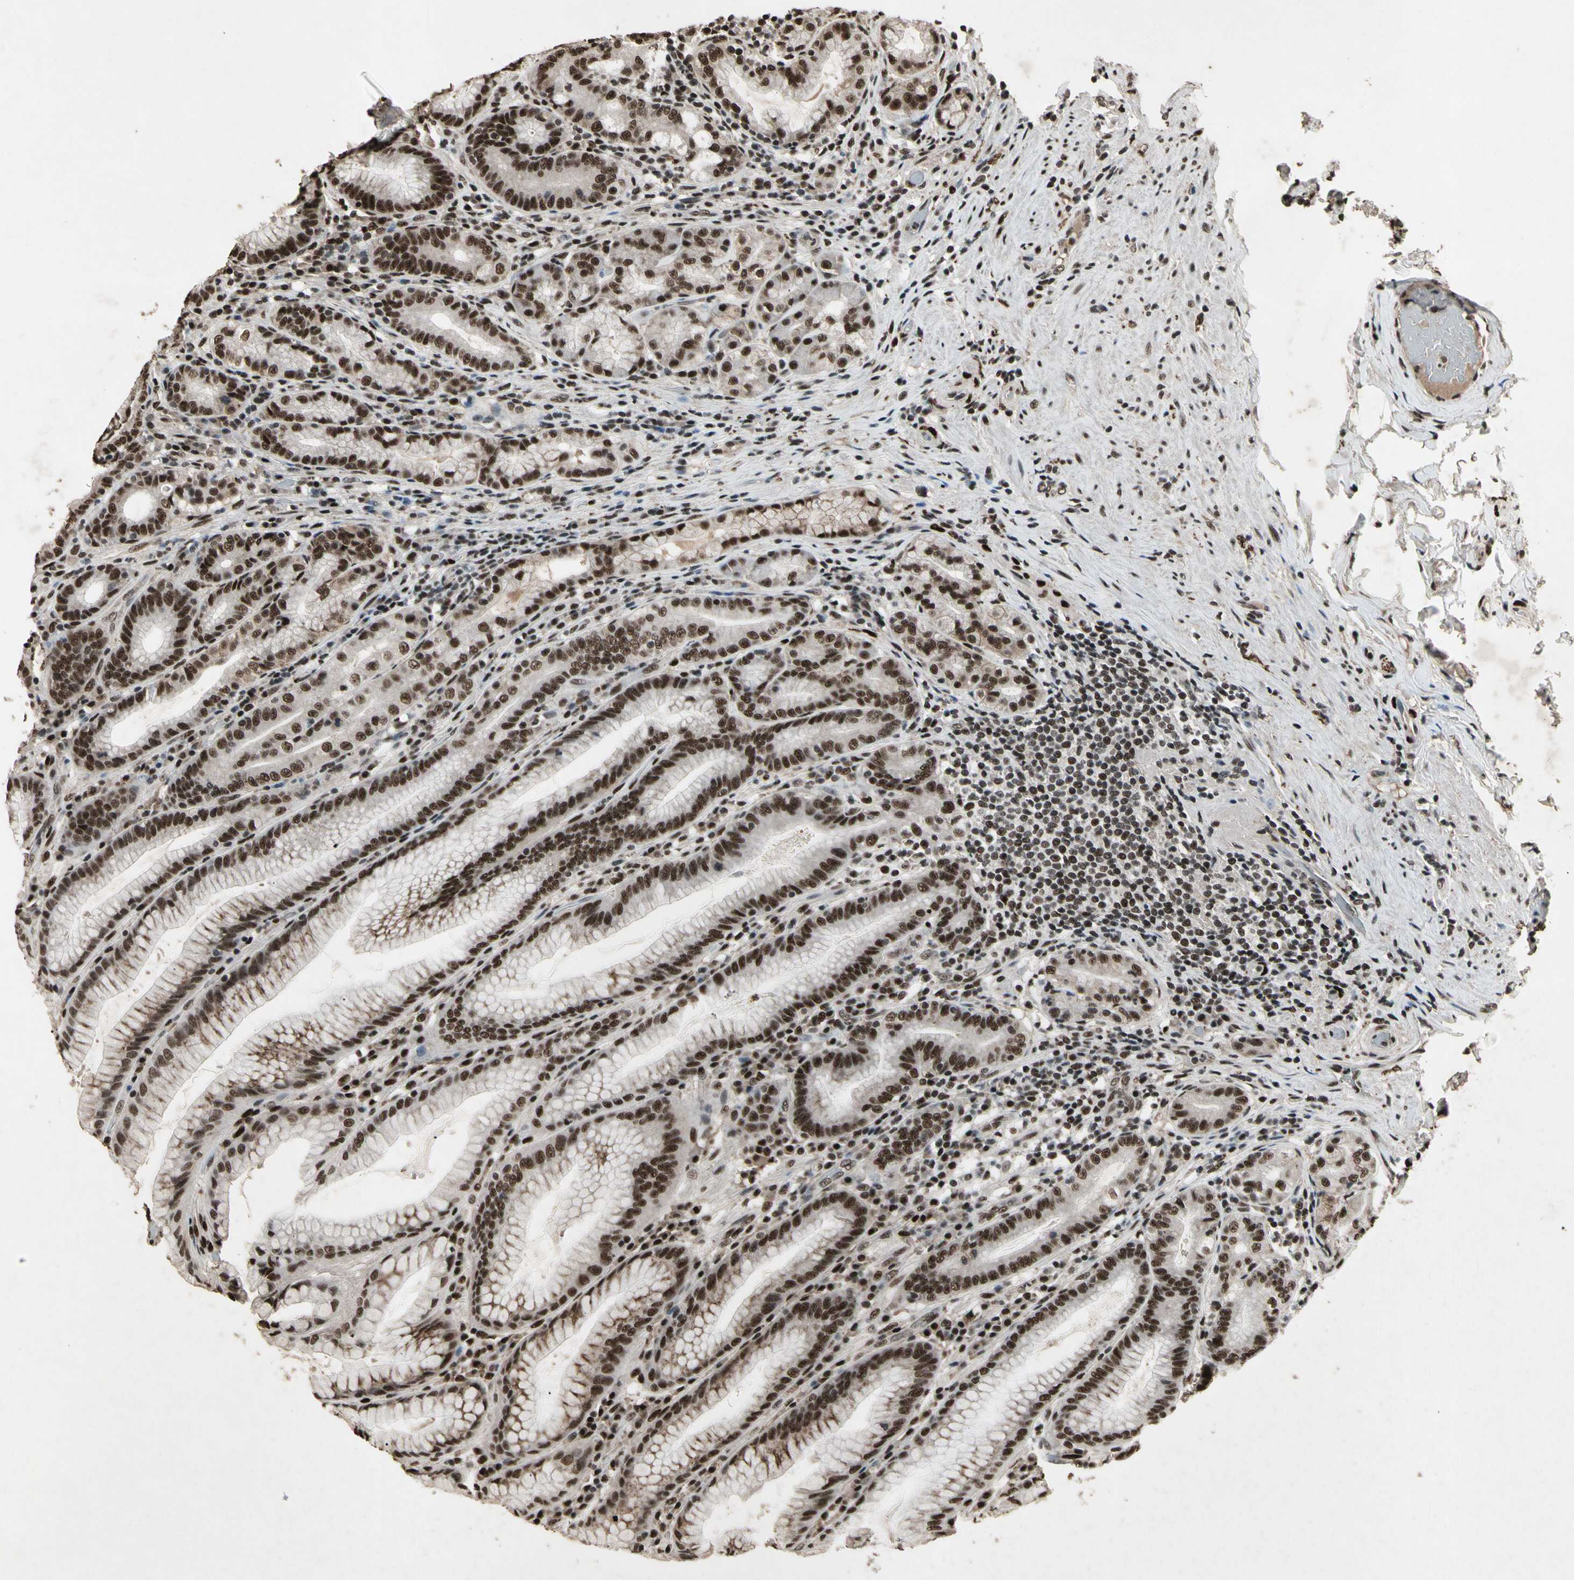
{"staining": {"intensity": "strong", "quantity": ">75%", "location": "cytoplasmic/membranous,nuclear"}, "tissue": "stomach", "cell_type": "Glandular cells", "image_type": "normal", "snomed": [{"axis": "morphology", "description": "Normal tissue, NOS"}, {"axis": "topography", "description": "Stomach, lower"}], "caption": "Immunohistochemical staining of unremarkable stomach displays high levels of strong cytoplasmic/membranous,nuclear staining in about >75% of glandular cells. (brown staining indicates protein expression, while blue staining denotes nuclei).", "gene": "TBX2", "patient": {"sex": "female", "age": 76}}